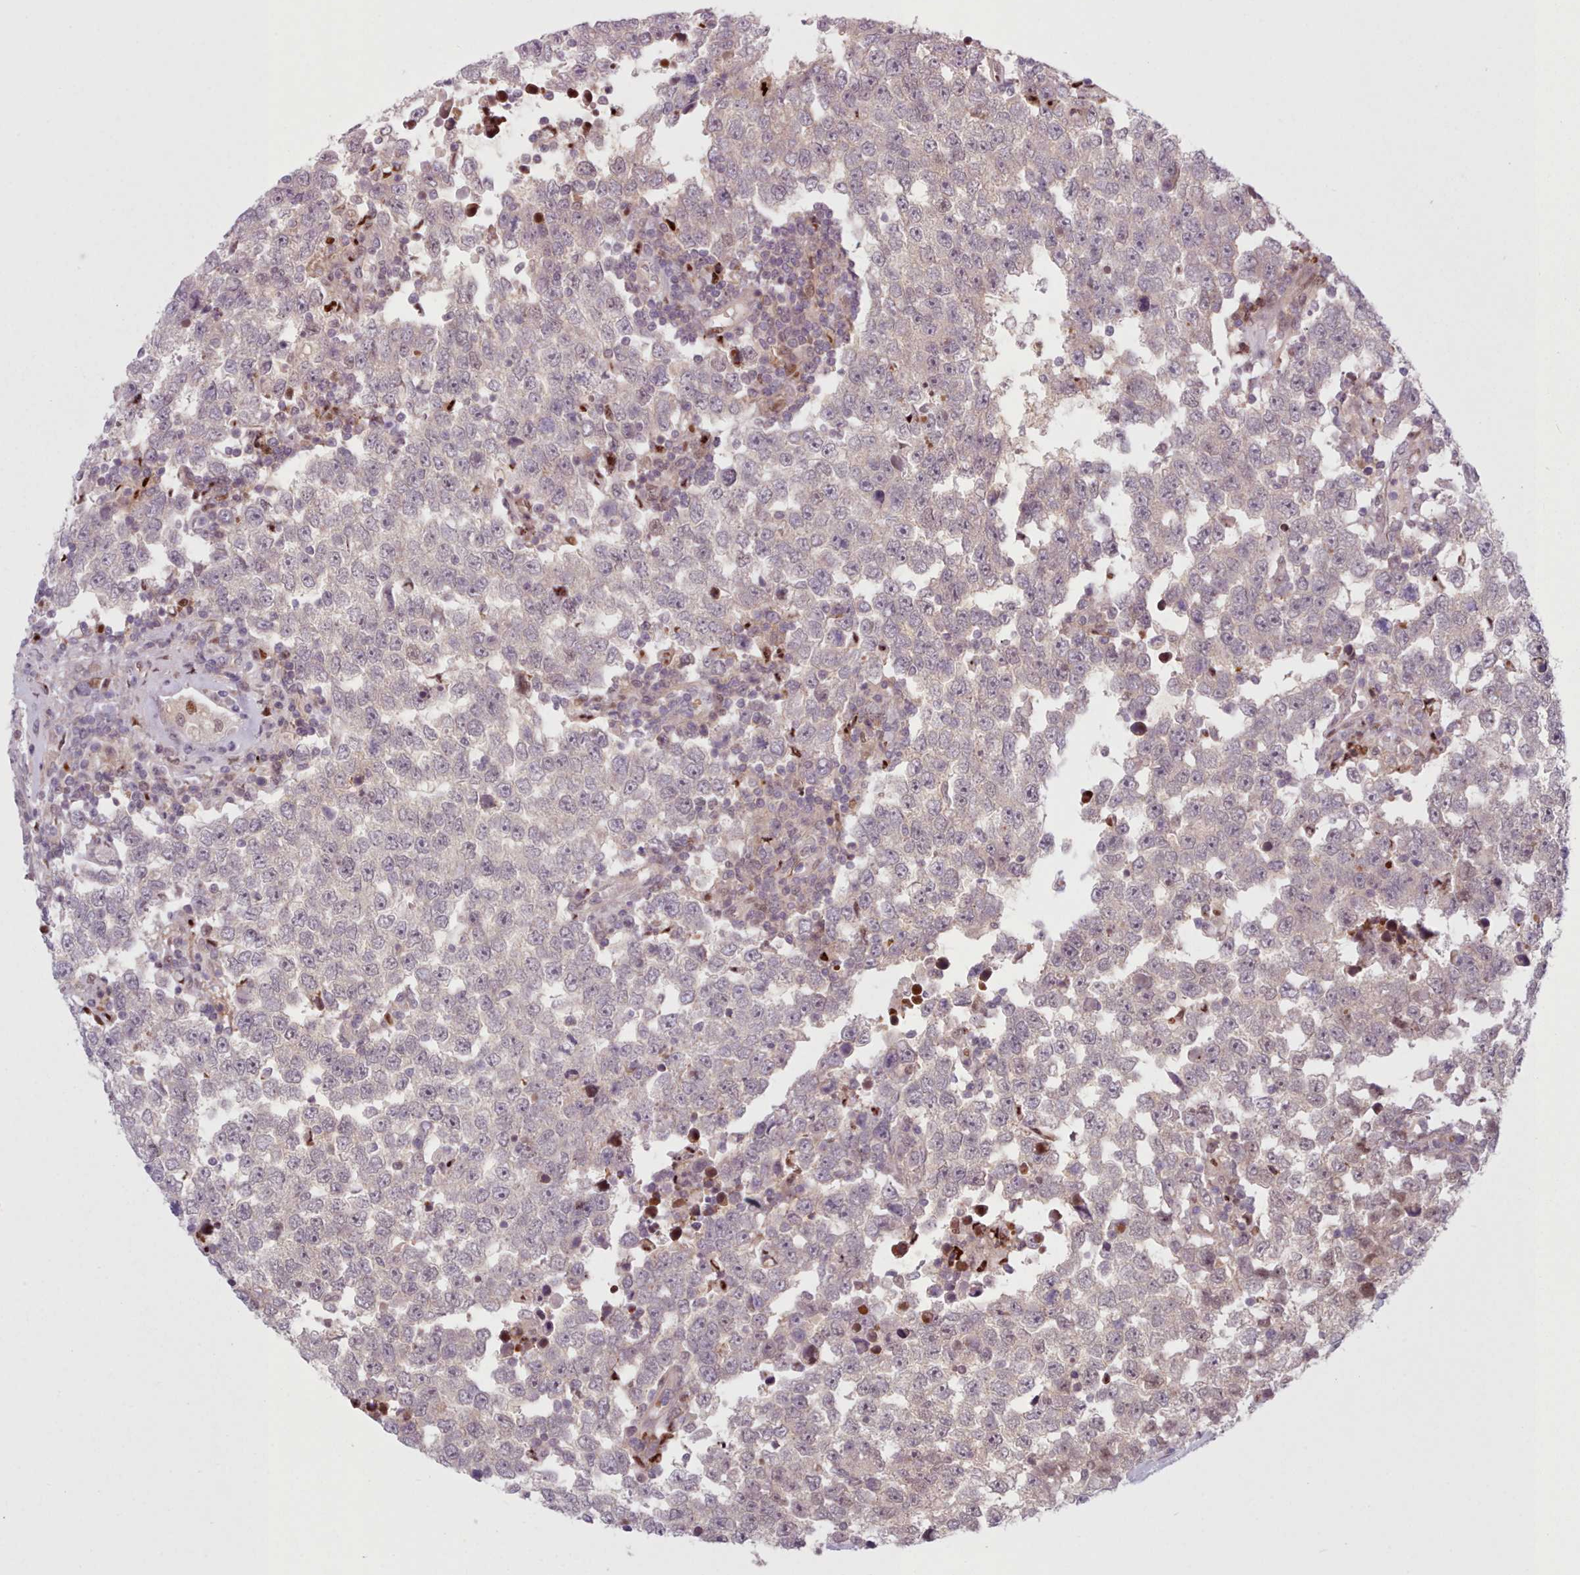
{"staining": {"intensity": "negative", "quantity": "none", "location": "none"}, "tissue": "testis cancer", "cell_type": "Tumor cells", "image_type": "cancer", "snomed": [{"axis": "morphology", "description": "Seminoma, NOS"}, {"axis": "morphology", "description": "Carcinoma, Embryonal, NOS"}, {"axis": "topography", "description": "Testis"}], "caption": "Testis seminoma was stained to show a protein in brown. There is no significant positivity in tumor cells.", "gene": "KBTBD7", "patient": {"sex": "male", "age": 28}}